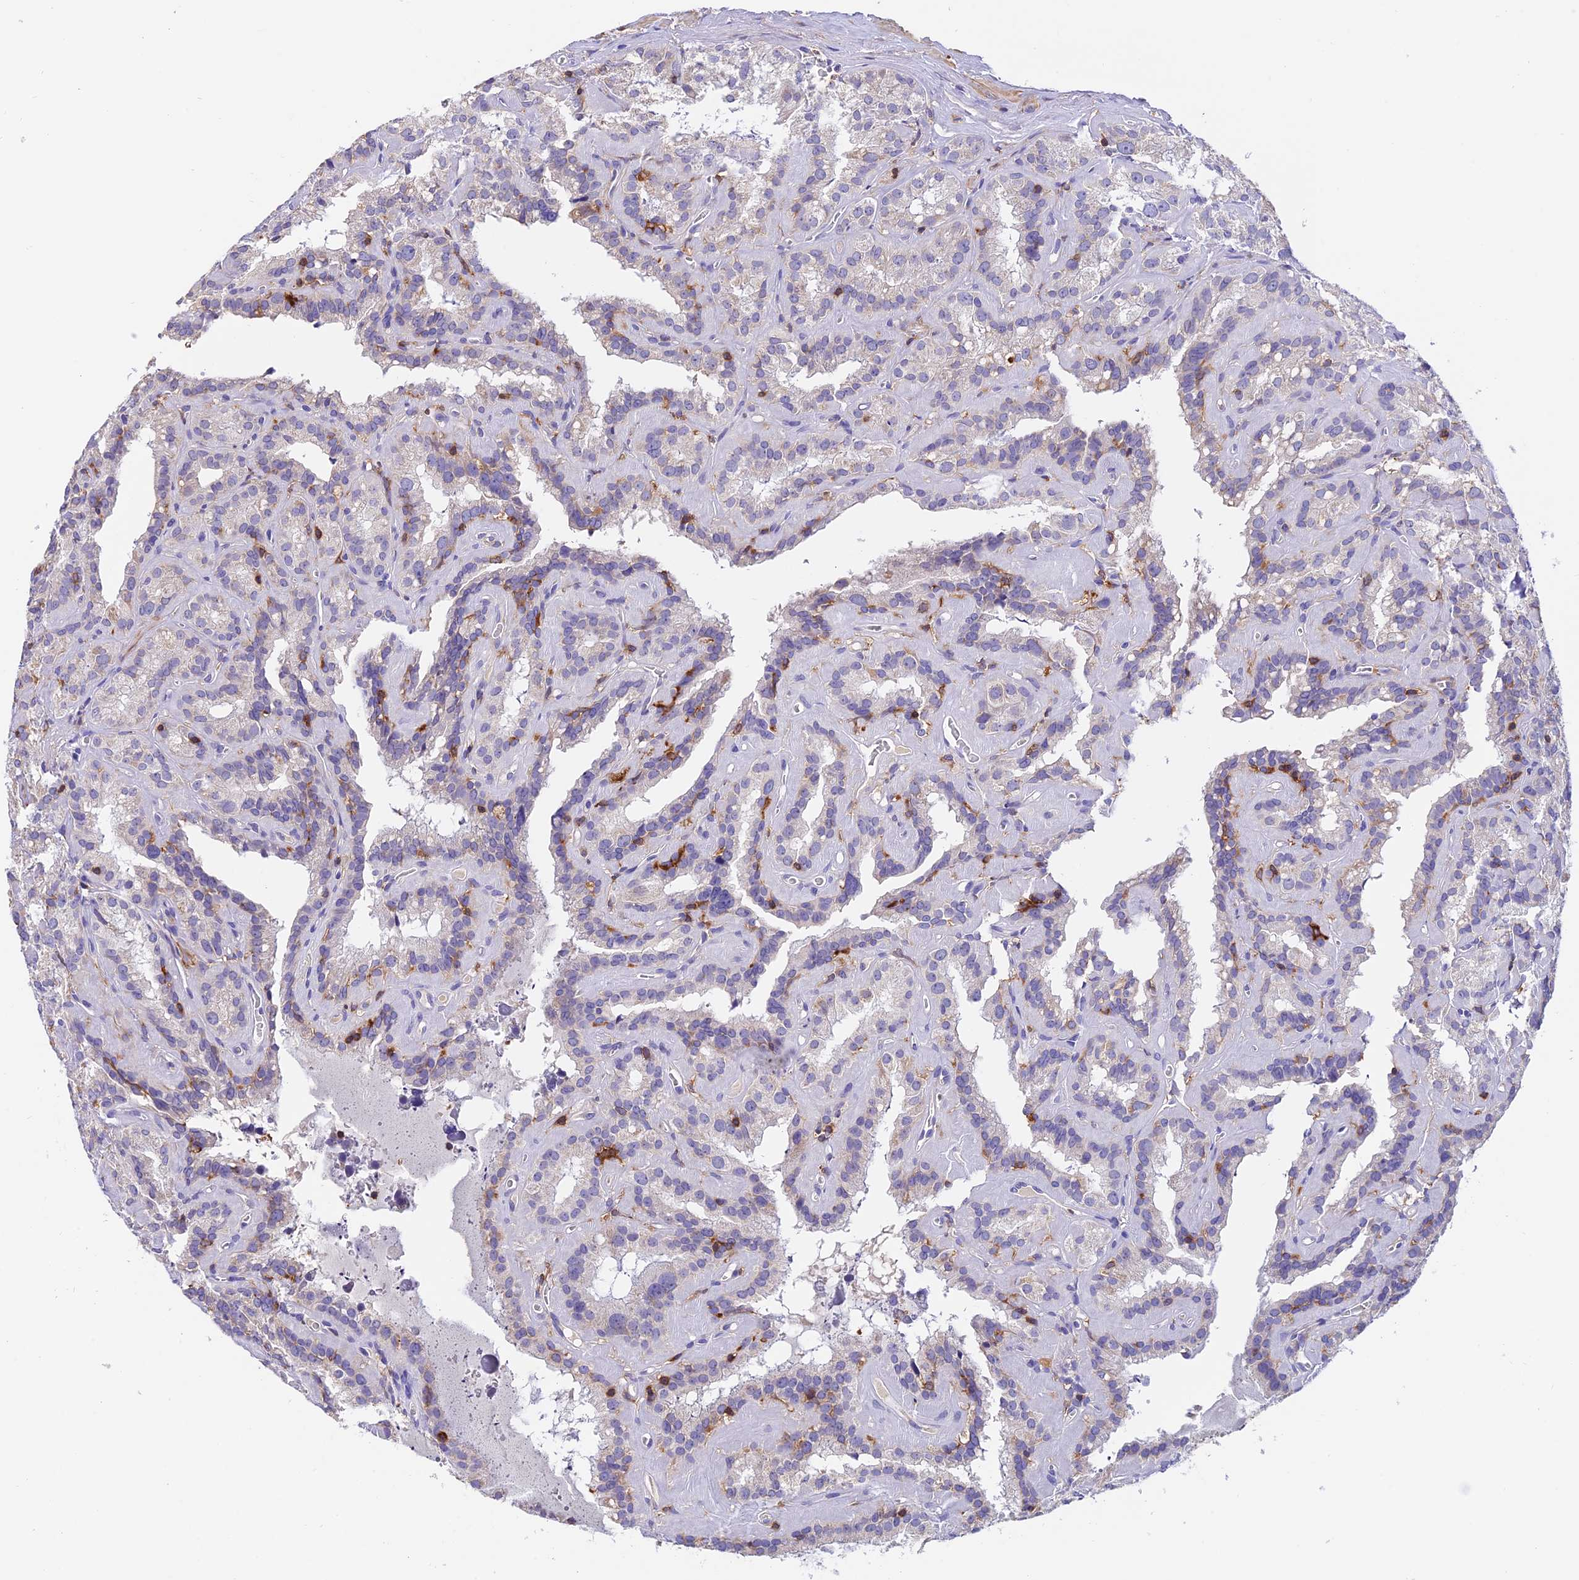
{"staining": {"intensity": "negative", "quantity": "none", "location": "none"}, "tissue": "seminal vesicle", "cell_type": "Glandular cells", "image_type": "normal", "snomed": [{"axis": "morphology", "description": "Normal tissue, NOS"}, {"axis": "topography", "description": "Prostate"}, {"axis": "topography", "description": "Seminal veicle"}], "caption": "This is an IHC micrograph of unremarkable human seminal vesicle. There is no positivity in glandular cells.", "gene": "LPXN", "patient": {"sex": "male", "age": 59}}